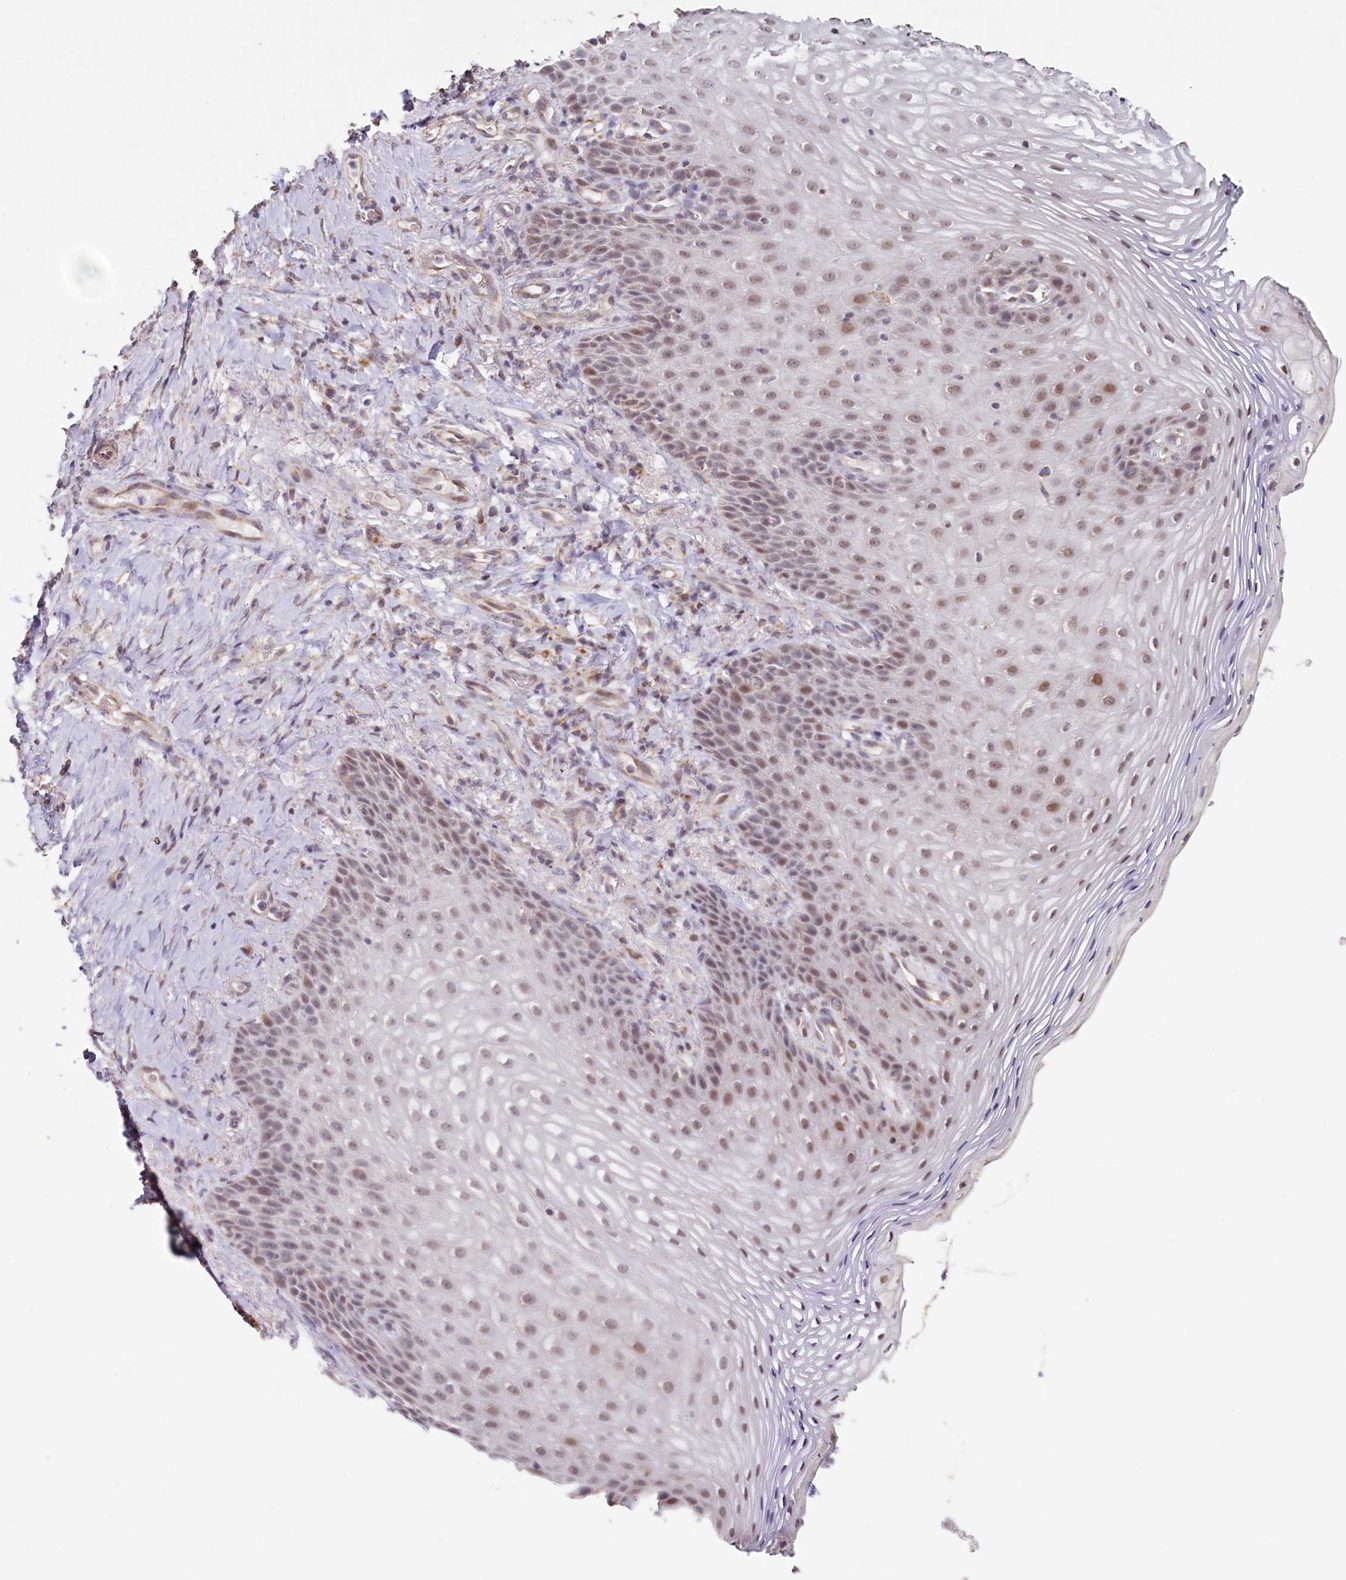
{"staining": {"intensity": "moderate", "quantity": "25%-75%", "location": "nuclear"}, "tissue": "vagina", "cell_type": "Squamous epithelial cells", "image_type": "normal", "snomed": [{"axis": "morphology", "description": "Normal tissue, NOS"}, {"axis": "topography", "description": "Vagina"}], "caption": "IHC micrograph of benign human vagina stained for a protein (brown), which displays medium levels of moderate nuclear staining in about 25%-75% of squamous epithelial cells.", "gene": "PDE6D", "patient": {"sex": "female", "age": 60}}